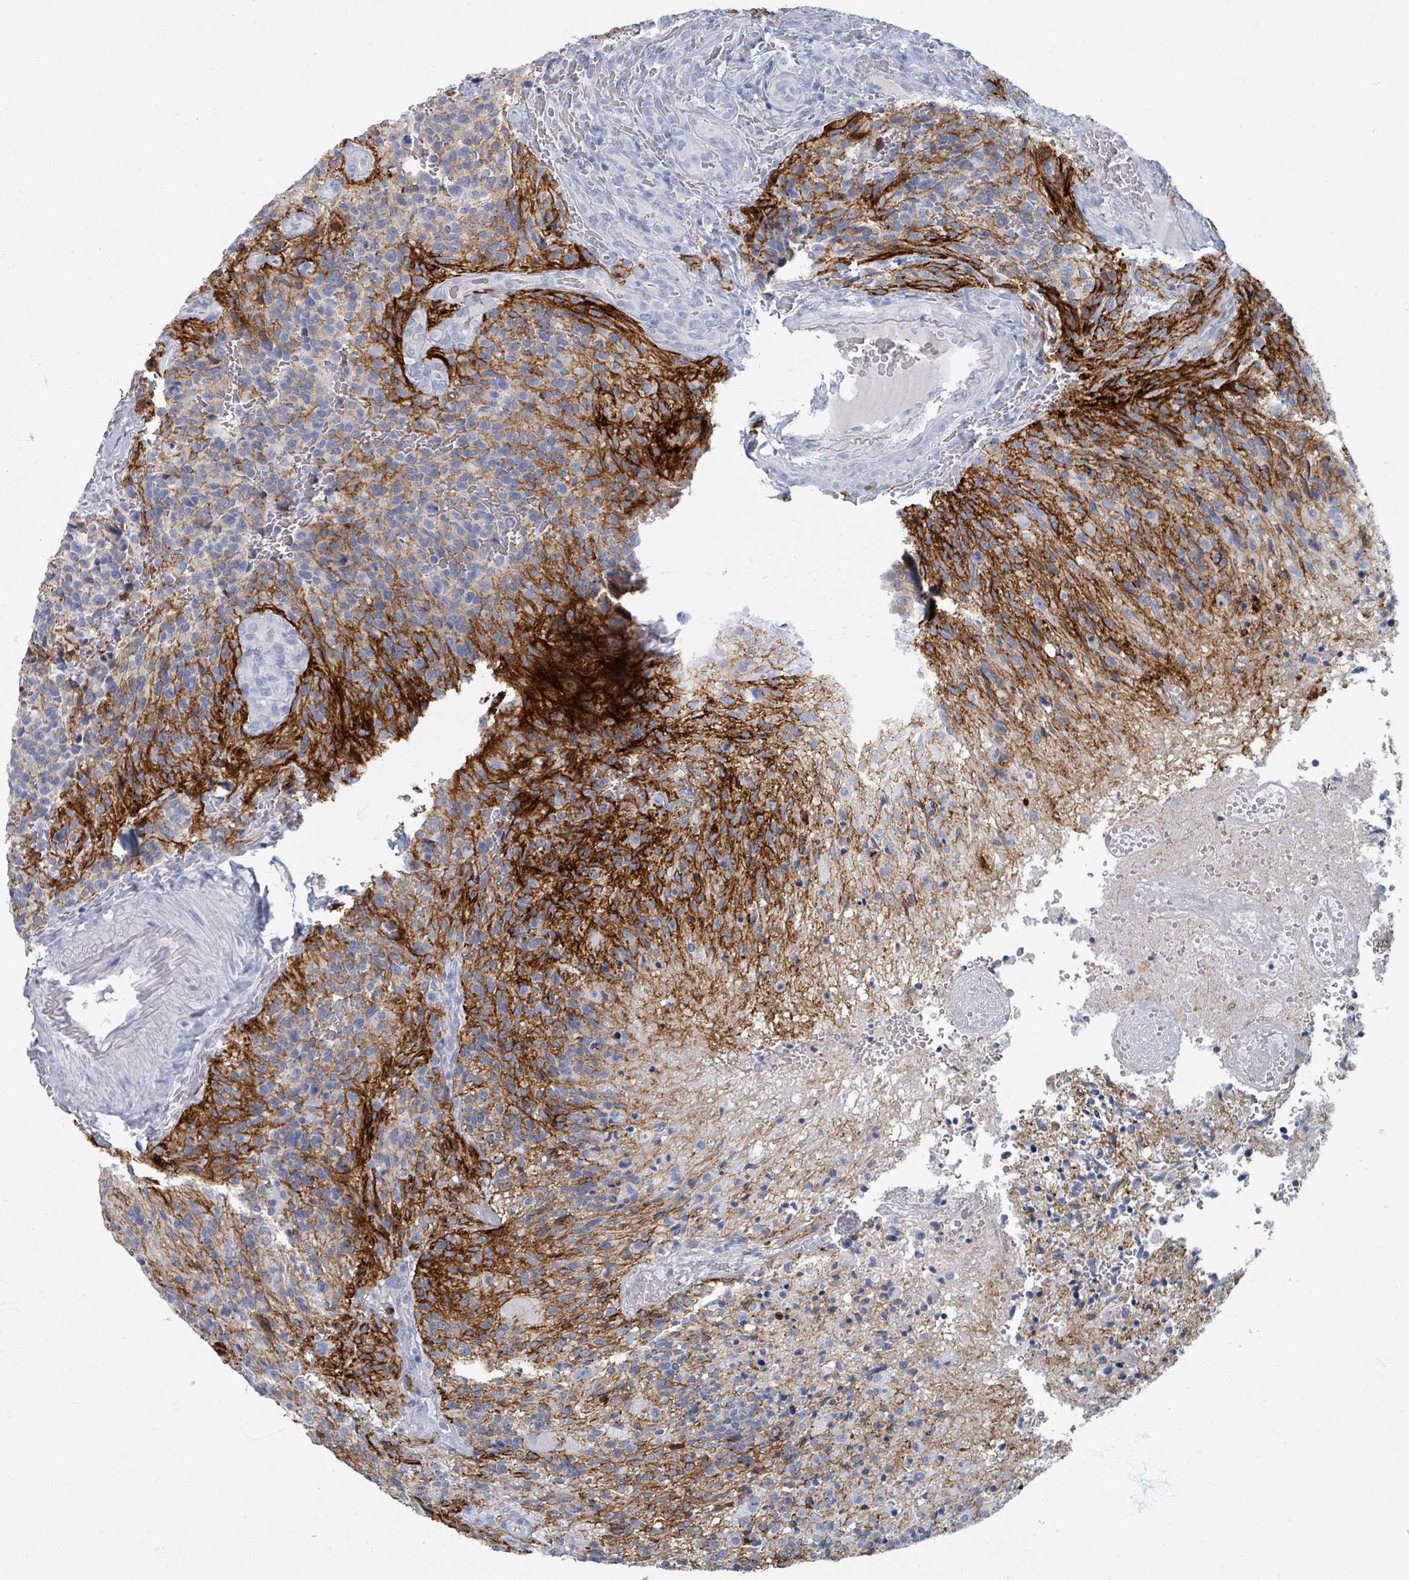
{"staining": {"intensity": "negative", "quantity": "none", "location": "none"}, "tissue": "glioma", "cell_type": "Tumor cells", "image_type": "cancer", "snomed": [{"axis": "morphology", "description": "Glioma, malignant, High grade"}, {"axis": "topography", "description": "Brain"}], "caption": "There is no significant expression in tumor cells of glioma.", "gene": "TAS2R1", "patient": {"sex": "male", "age": 36}}